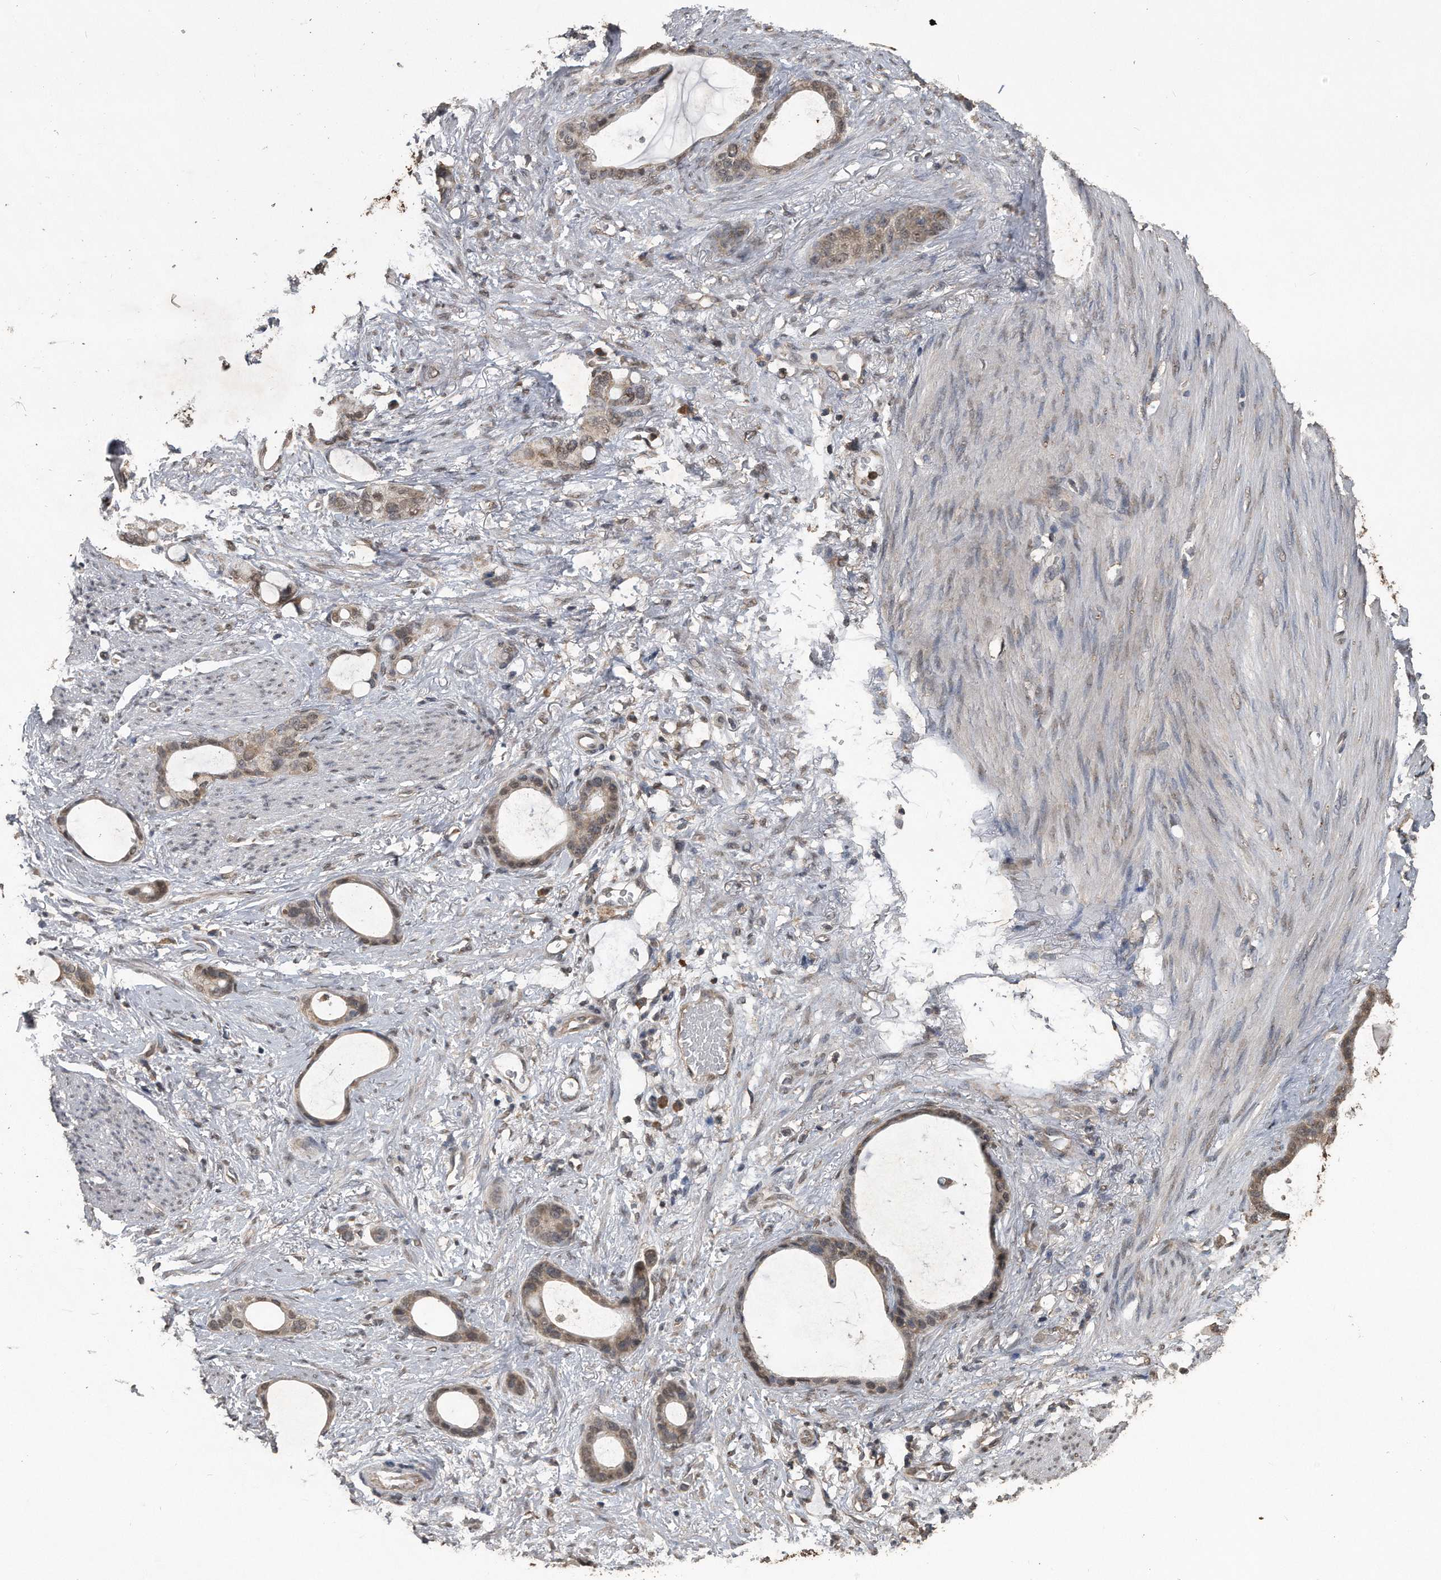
{"staining": {"intensity": "weak", "quantity": ">75%", "location": "cytoplasmic/membranous,nuclear"}, "tissue": "stomach cancer", "cell_type": "Tumor cells", "image_type": "cancer", "snomed": [{"axis": "morphology", "description": "Adenocarcinoma, NOS"}, {"axis": "topography", "description": "Stomach"}], "caption": "Stomach cancer (adenocarcinoma) stained with a brown dye reveals weak cytoplasmic/membranous and nuclear positive expression in approximately >75% of tumor cells.", "gene": "CRYZL1", "patient": {"sex": "female", "age": 75}}